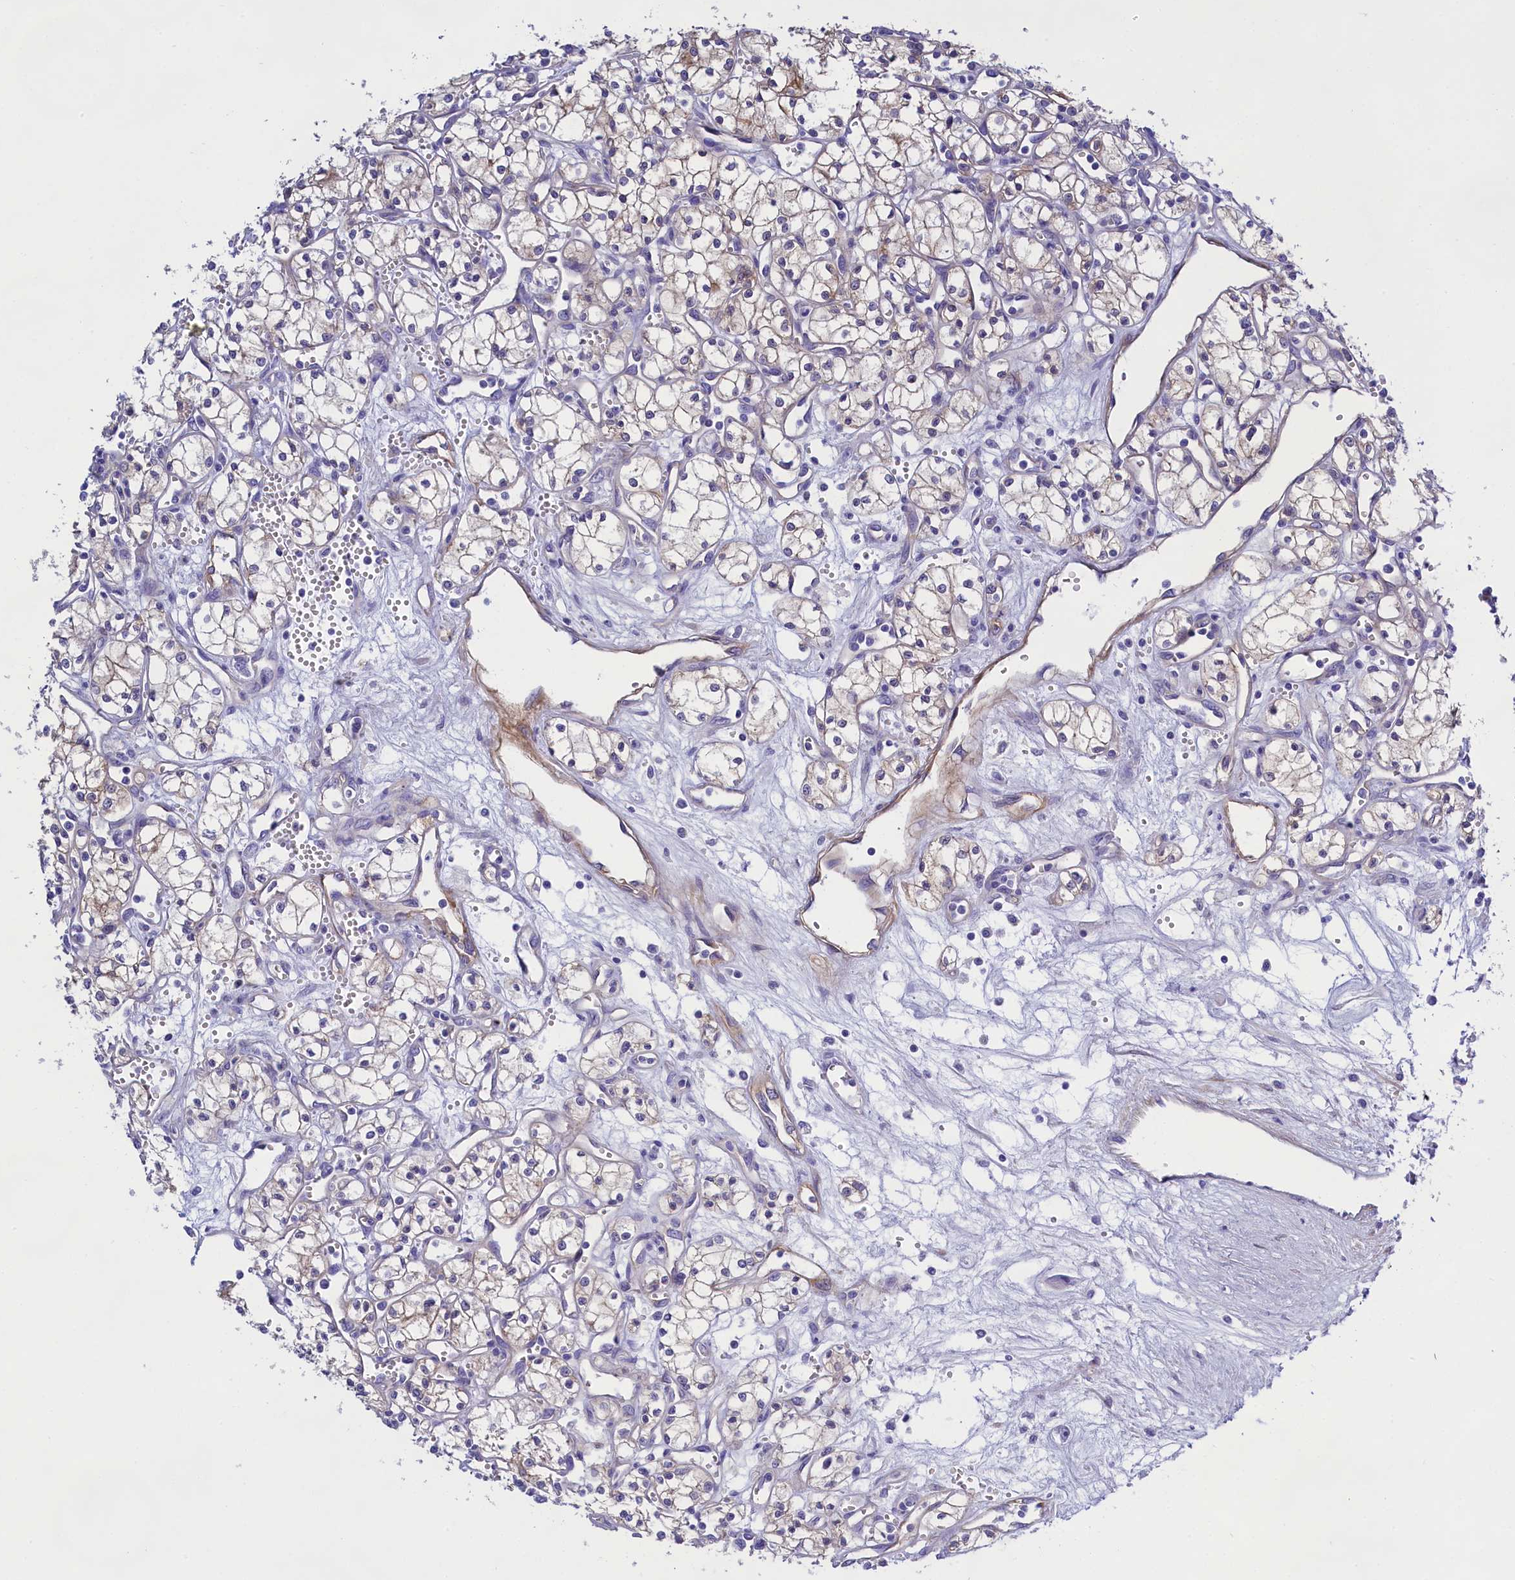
{"staining": {"intensity": "weak", "quantity": "<25%", "location": "cytoplasmic/membranous"}, "tissue": "renal cancer", "cell_type": "Tumor cells", "image_type": "cancer", "snomed": [{"axis": "morphology", "description": "Adenocarcinoma, NOS"}, {"axis": "topography", "description": "Kidney"}], "caption": "IHC of renal cancer exhibits no positivity in tumor cells.", "gene": "PPP1R13L", "patient": {"sex": "male", "age": 59}}